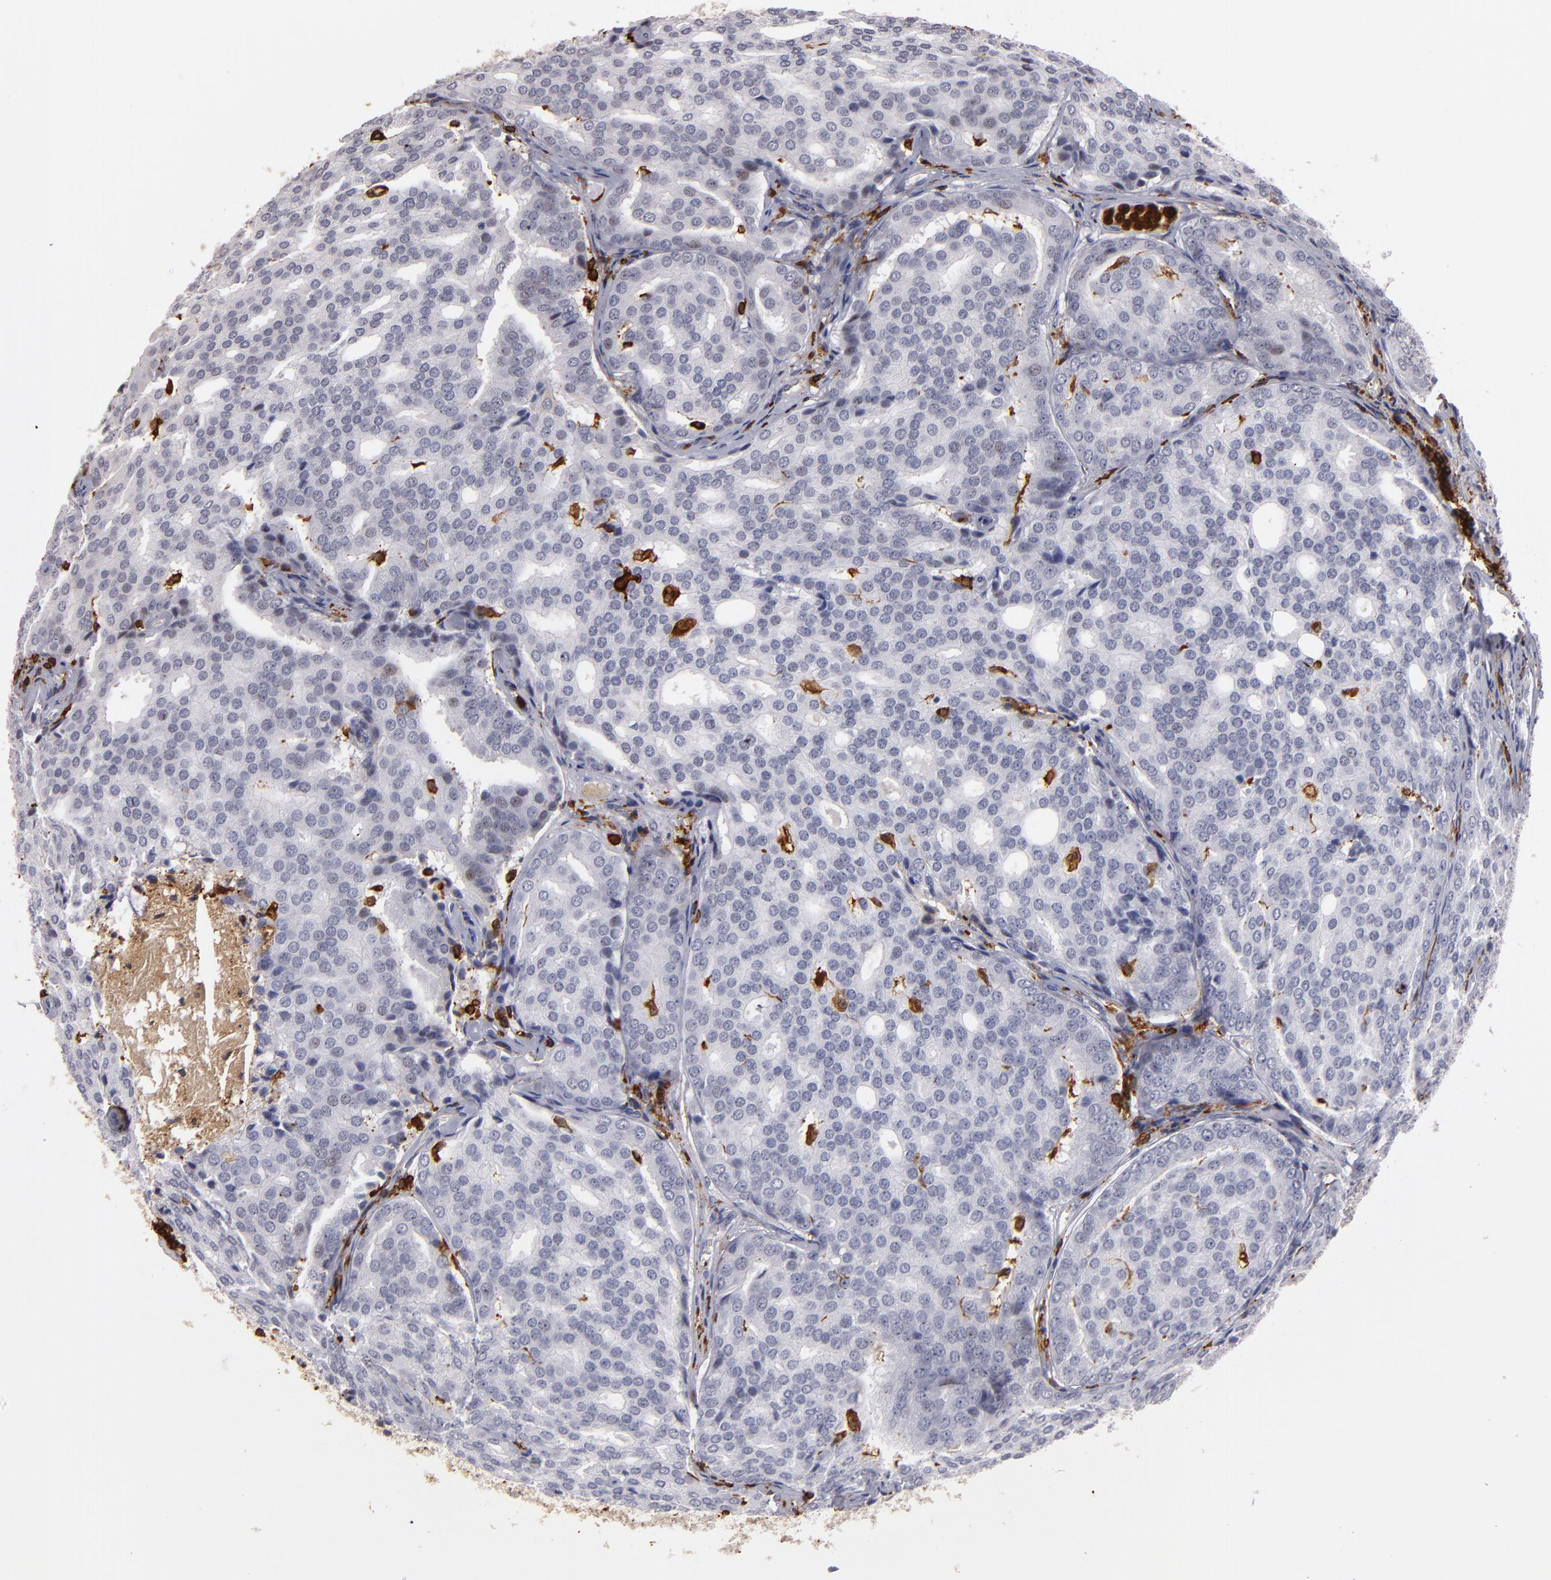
{"staining": {"intensity": "negative", "quantity": "none", "location": "none"}, "tissue": "prostate cancer", "cell_type": "Tumor cells", "image_type": "cancer", "snomed": [{"axis": "morphology", "description": "Adenocarcinoma, High grade"}, {"axis": "topography", "description": "Prostate"}], "caption": "Image shows no significant protein staining in tumor cells of high-grade adenocarcinoma (prostate).", "gene": "WAS", "patient": {"sex": "male", "age": 64}}